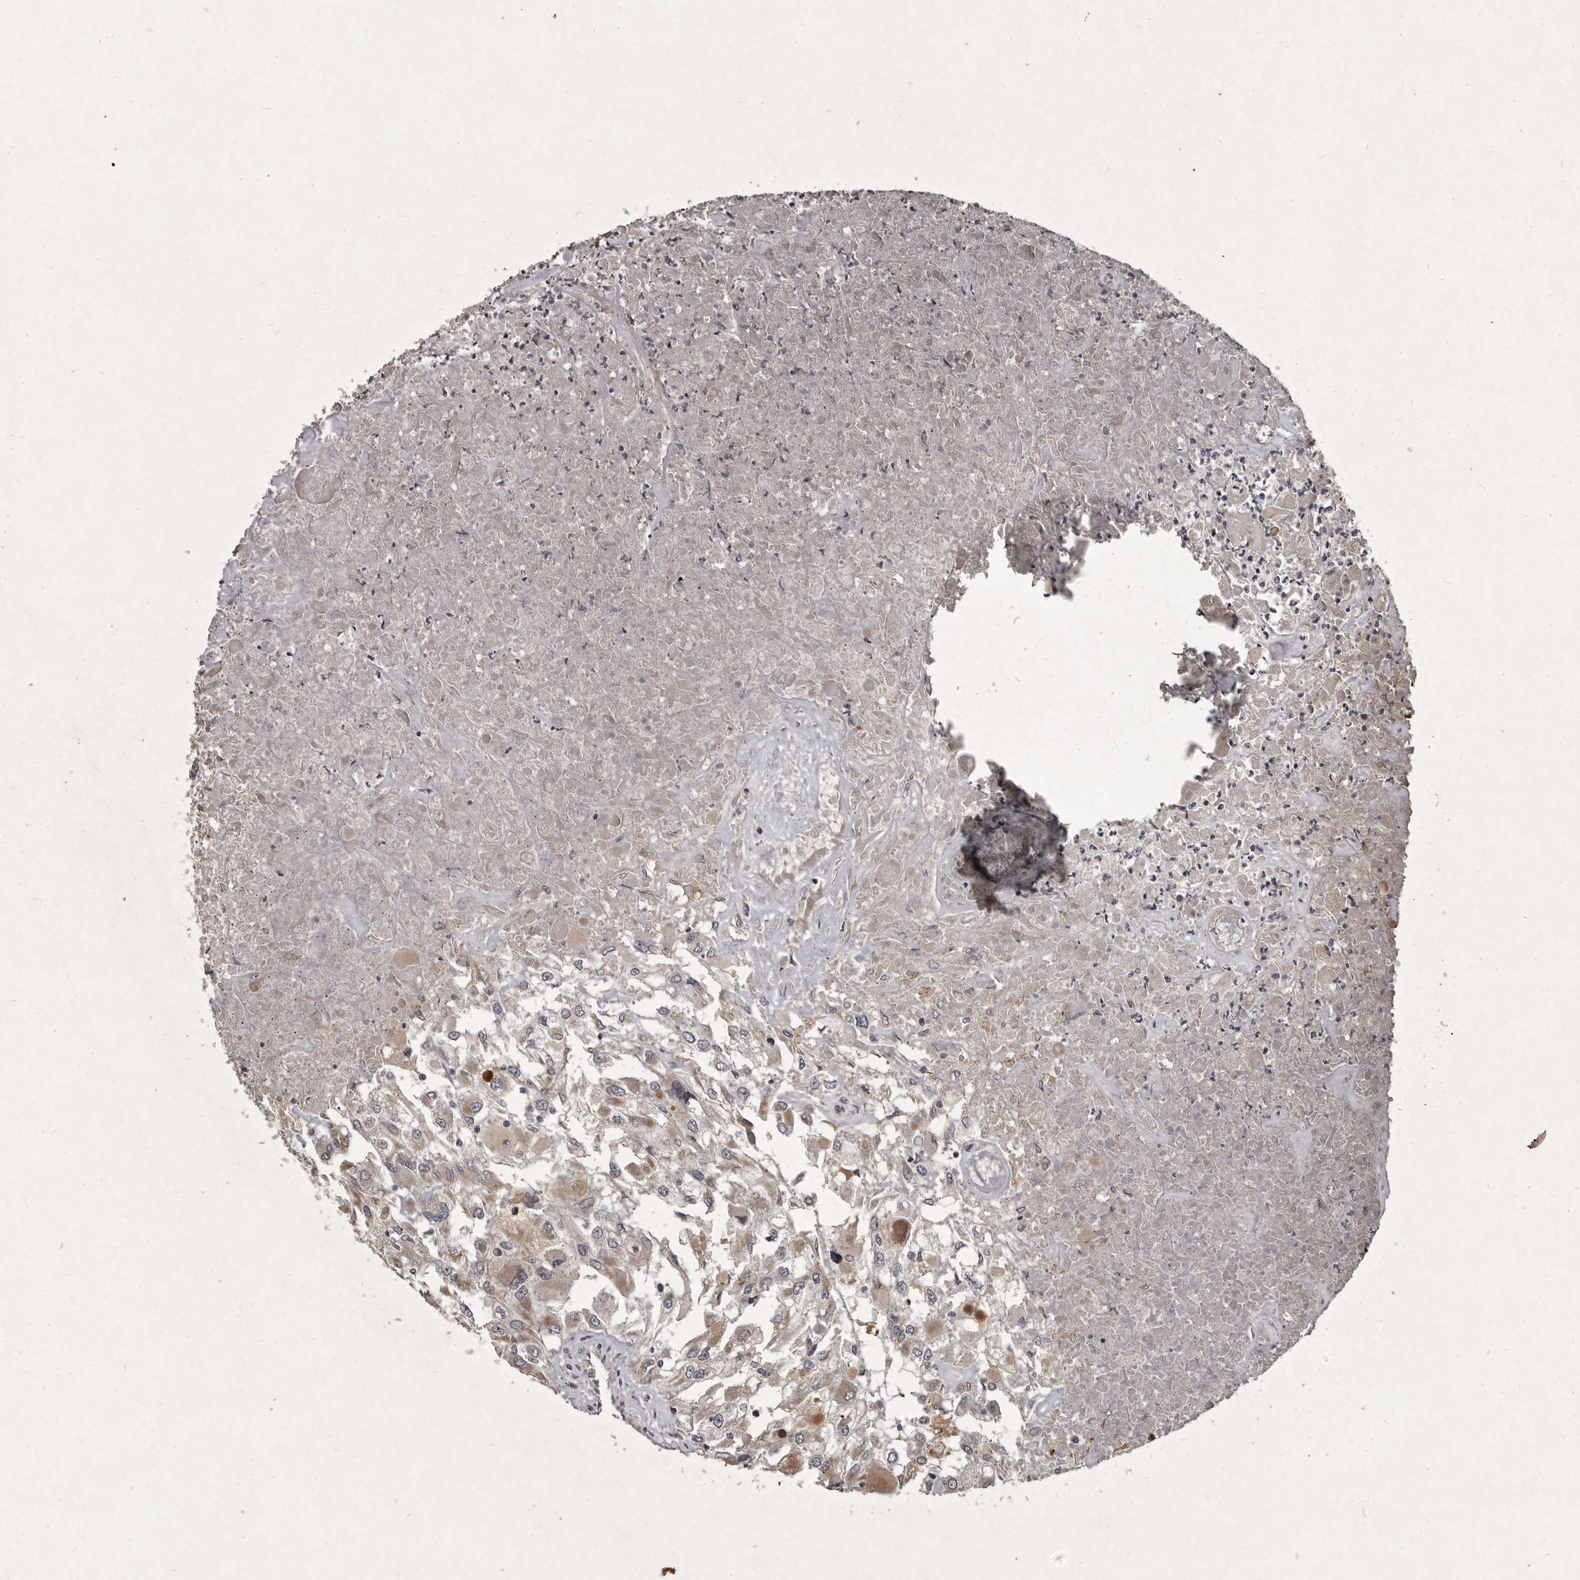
{"staining": {"intensity": "weak", "quantity": ">75%", "location": "cytoplasmic/membranous"}, "tissue": "renal cancer", "cell_type": "Tumor cells", "image_type": "cancer", "snomed": [{"axis": "morphology", "description": "Adenocarcinoma, NOS"}, {"axis": "topography", "description": "Kidney"}], "caption": "Immunohistochemistry (IHC) micrograph of neoplastic tissue: human renal cancer stained using IHC displays low levels of weak protein expression localized specifically in the cytoplasmic/membranous of tumor cells, appearing as a cytoplasmic/membranous brown color.", "gene": "MRPS15", "patient": {"sex": "female", "age": 52}}